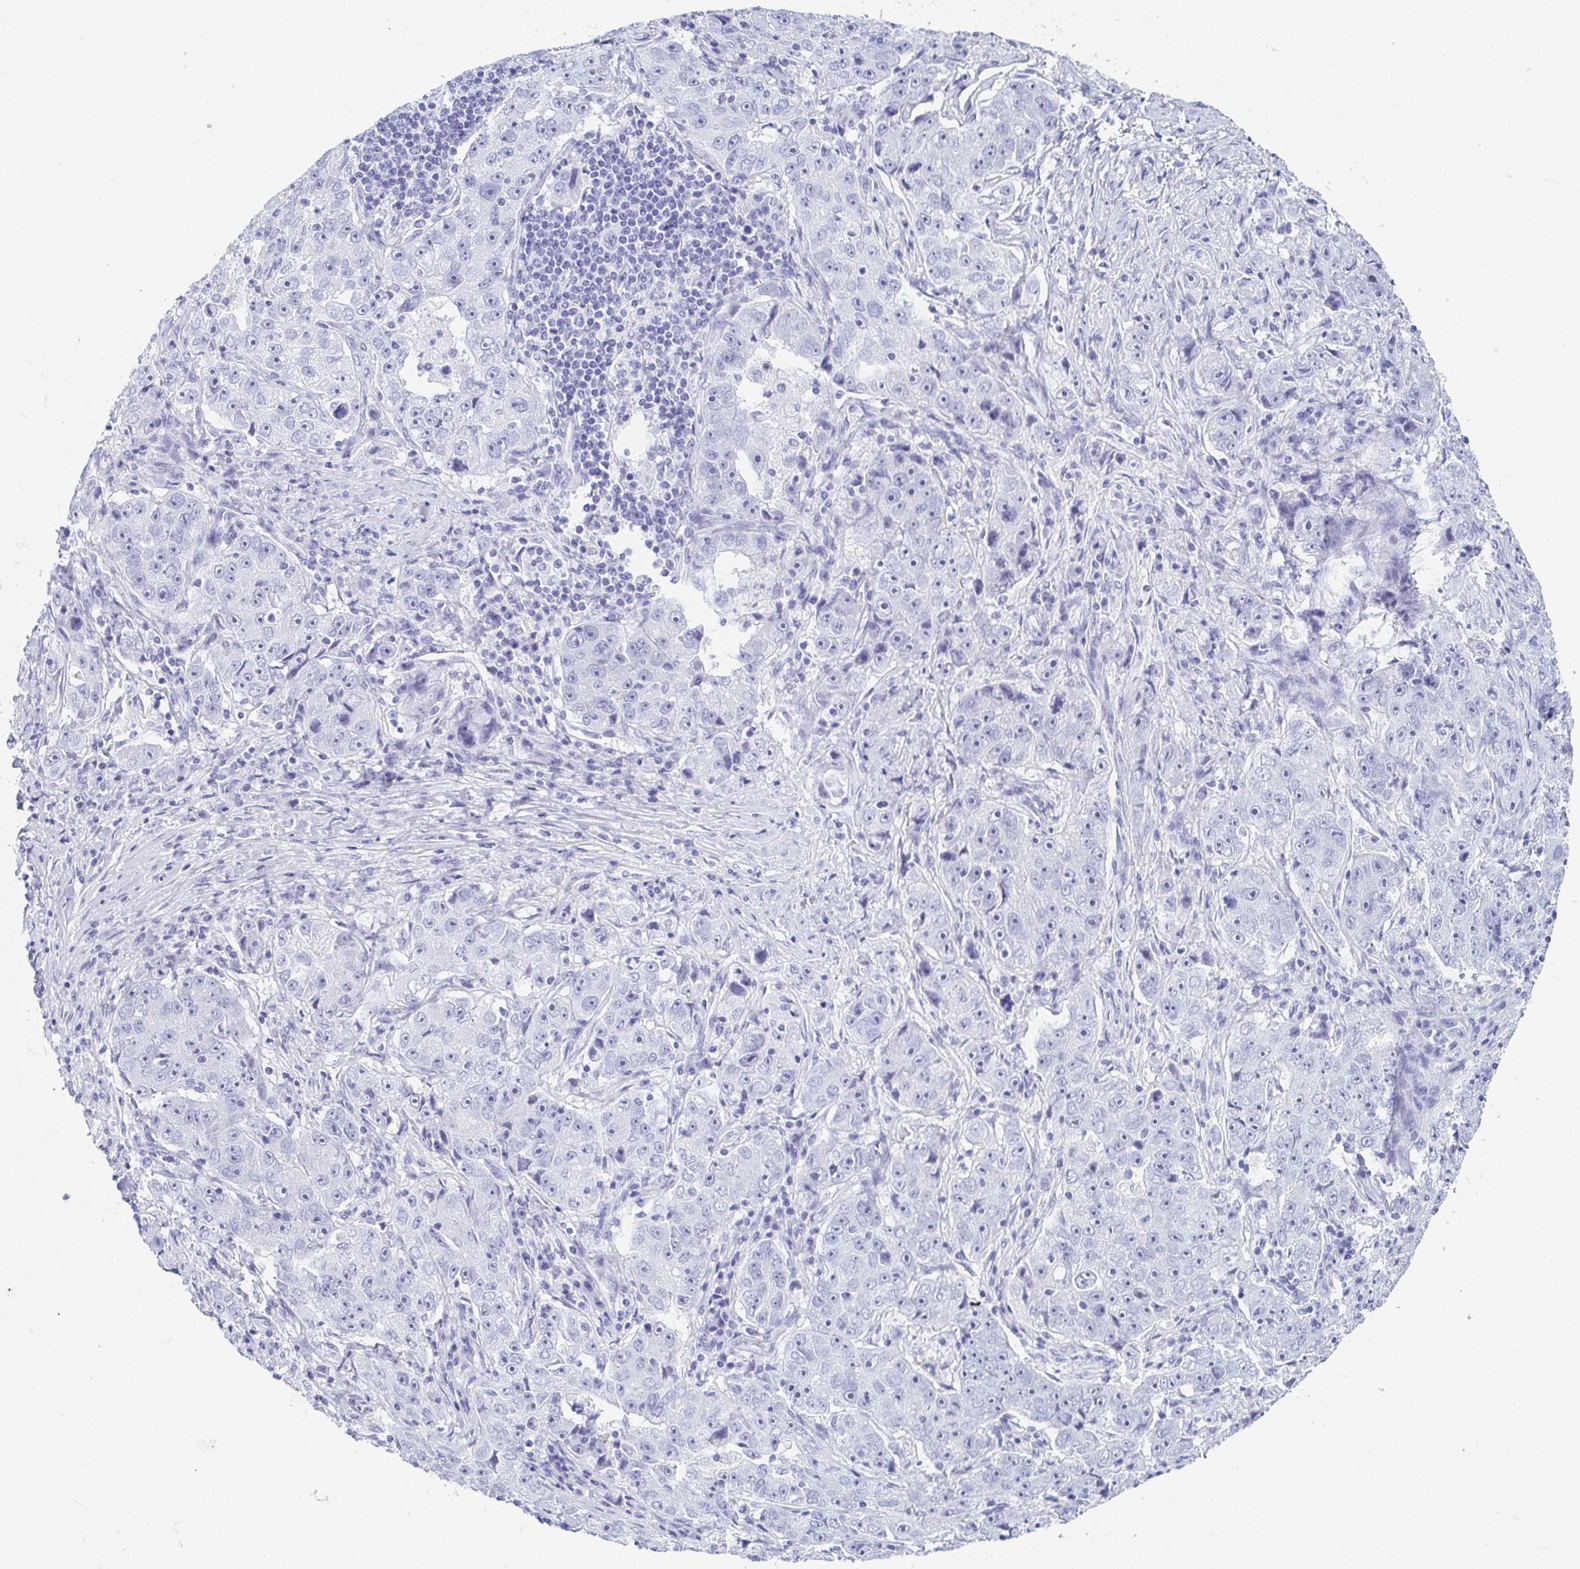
{"staining": {"intensity": "negative", "quantity": "none", "location": "none"}, "tissue": "lung cancer", "cell_type": "Tumor cells", "image_type": "cancer", "snomed": [{"axis": "morphology", "description": "Normal morphology"}, {"axis": "morphology", "description": "Adenocarcinoma, NOS"}, {"axis": "topography", "description": "Lymph node"}, {"axis": "topography", "description": "Lung"}], "caption": "Immunohistochemical staining of human lung cancer (adenocarcinoma) shows no significant positivity in tumor cells. (Immunohistochemistry (ihc), brightfield microscopy, high magnification).", "gene": "ZG16B", "patient": {"sex": "female", "age": 57}}